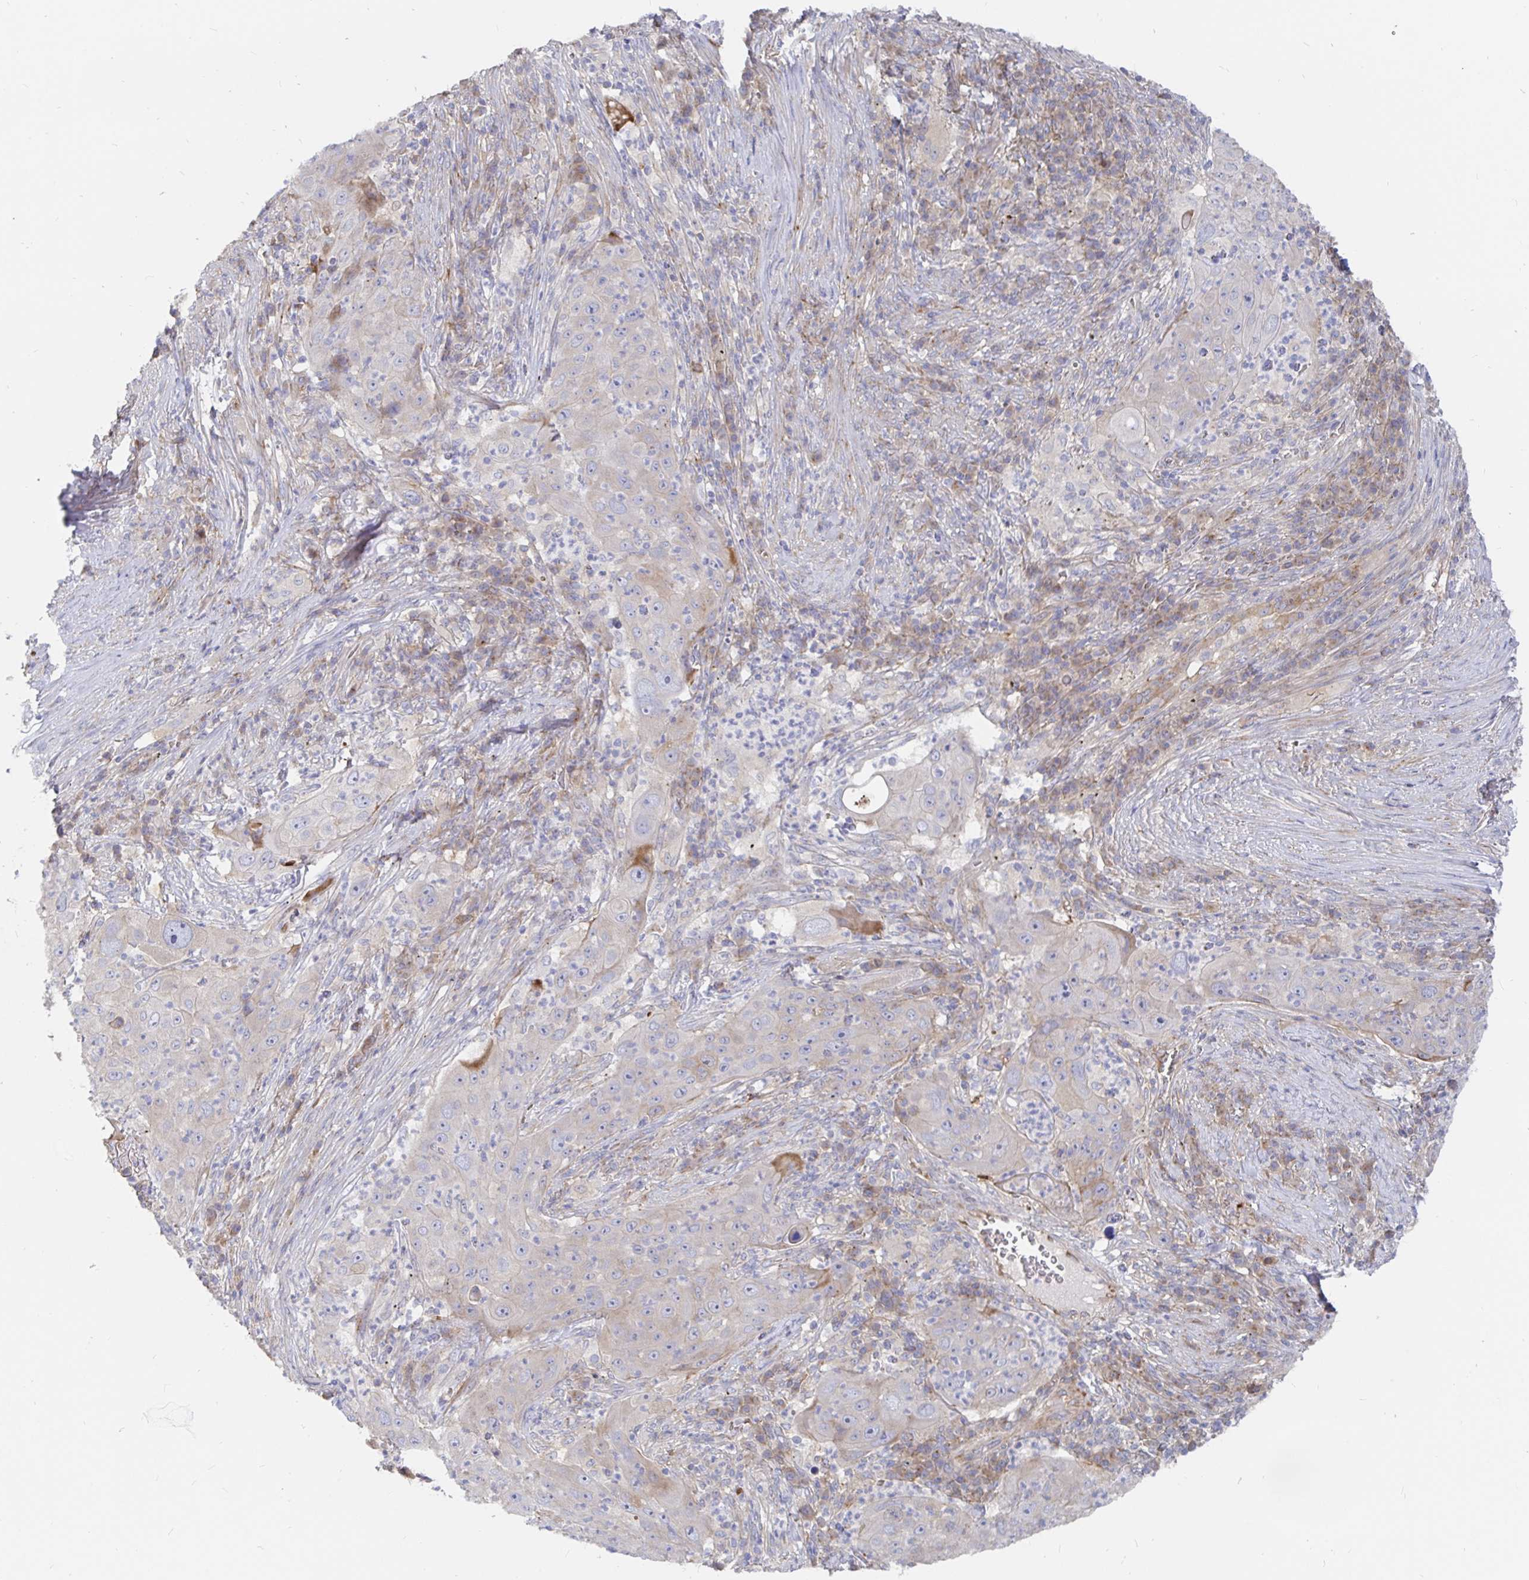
{"staining": {"intensity": "negative", "quantity": "none", "location": "none"}, "tissue": "lung cancer", "cell_type": "Tumor cells", "image_type": "cancer", "snomed": [{"axis": "morphology", "description": "Squamous cell carcinoma, NOS"}, {"axis": "topography", "description": "Lung"}], "caption": "A photomicrograph of human squamous cell carcinoma (lung) is negative for staining in tumor cells.", "gene": "KCTD19", "patient": {"sex": "female", "age": 59}}